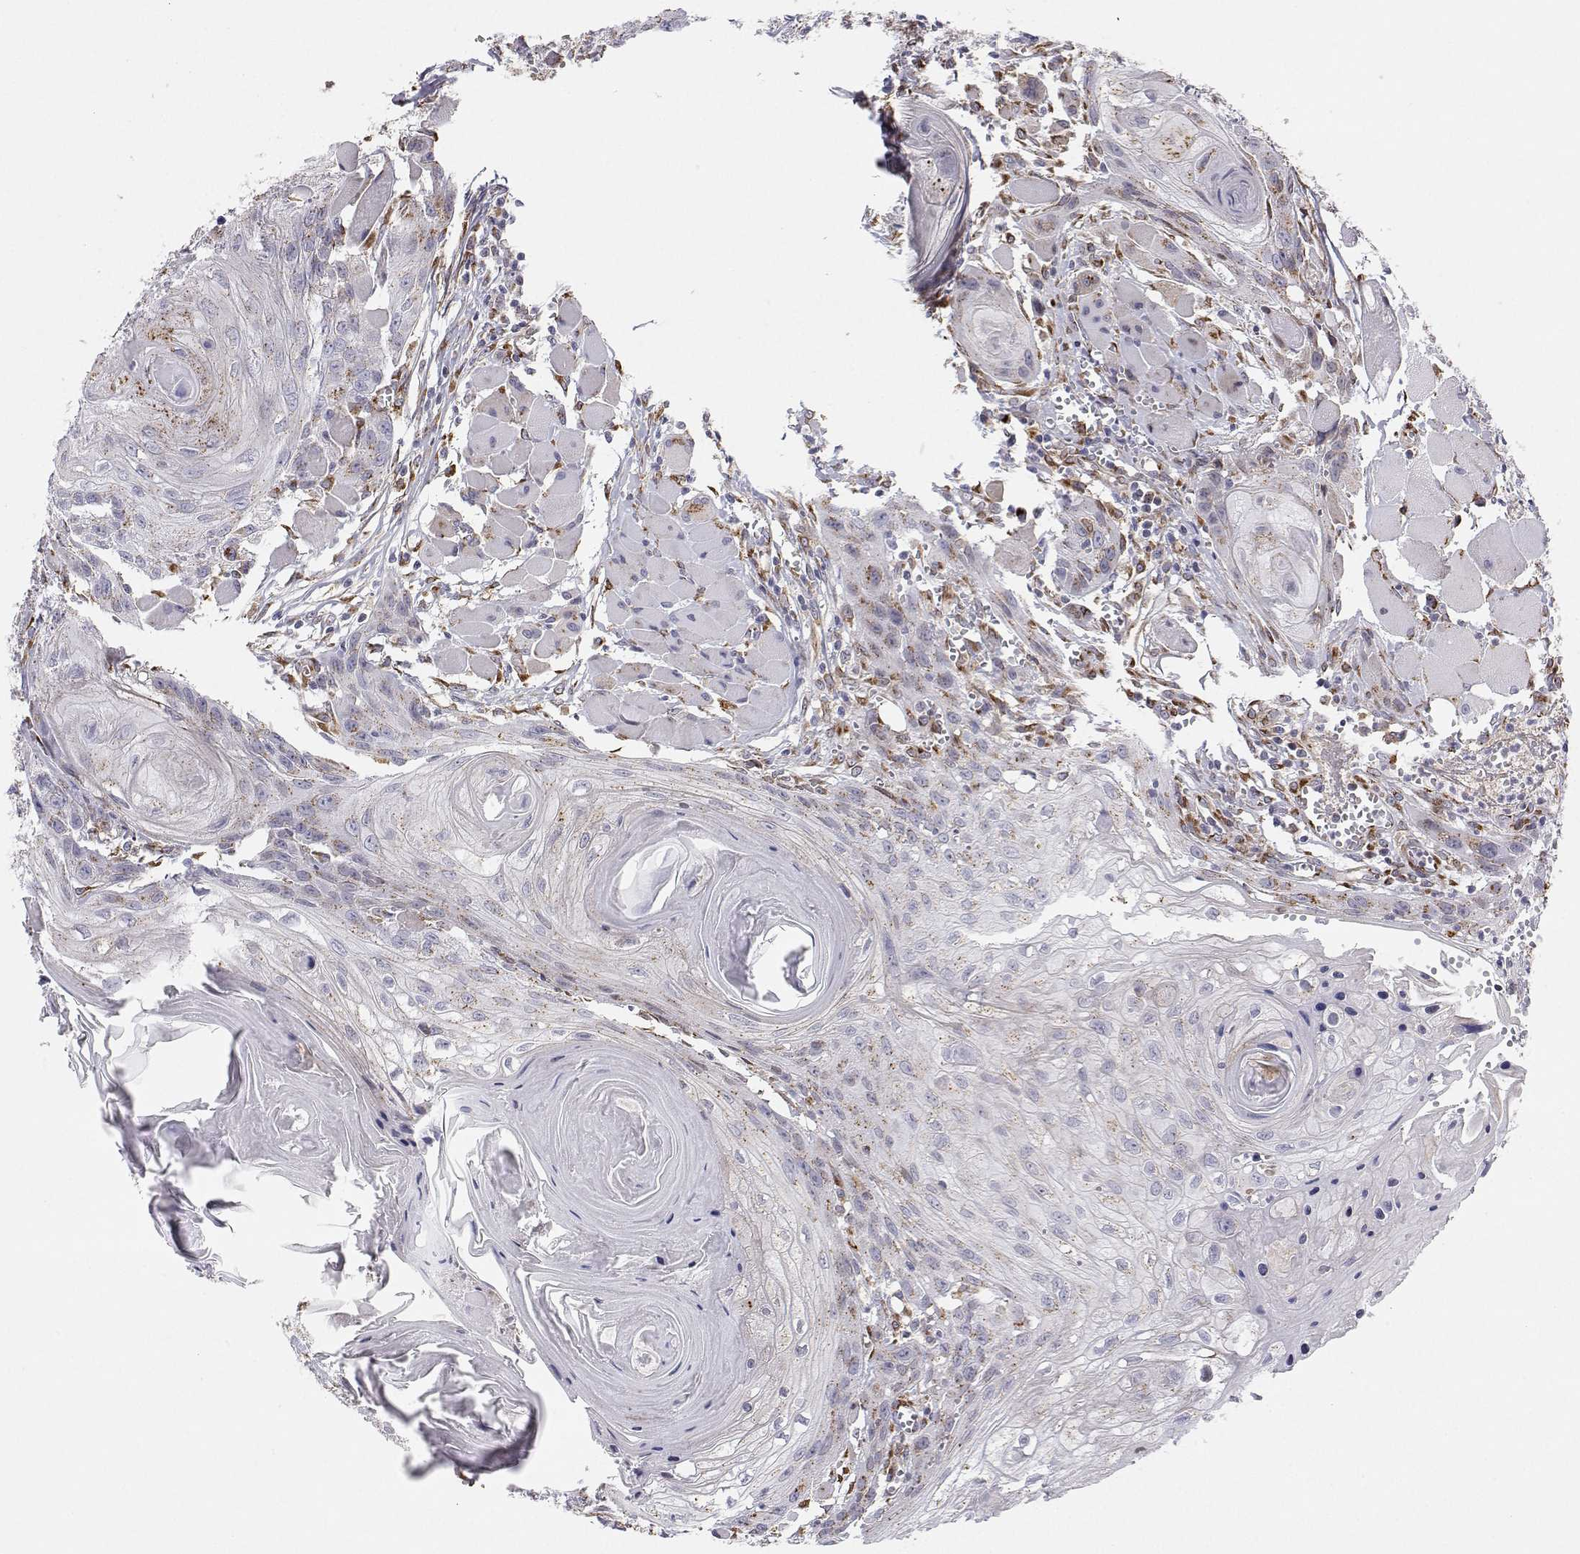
{"staining": {"intensity": "moderate", "quantity": "<25%", "location": "cytoplasmic/membranous"}, "tissue": "head and neck cancer", "cell_type": "Tumor cells", "image_type": "cancer", "snomed": [{"axis": "morphology", "description": "Squamous cell carcinoma, NOS"}, {"axis": "topography", "description": "Oral tissue"}, {"axis": "topography", "description": "Head-Neck"}], "caption": "Protein analysis of squamous cell carcinoma (head and neck) tissue reveals moderate cytoplasmic/membranous positivity in approximately <25% of tumor cells.", "gene": "STARD13", "patient": {"sex": "male", "age": 58}}